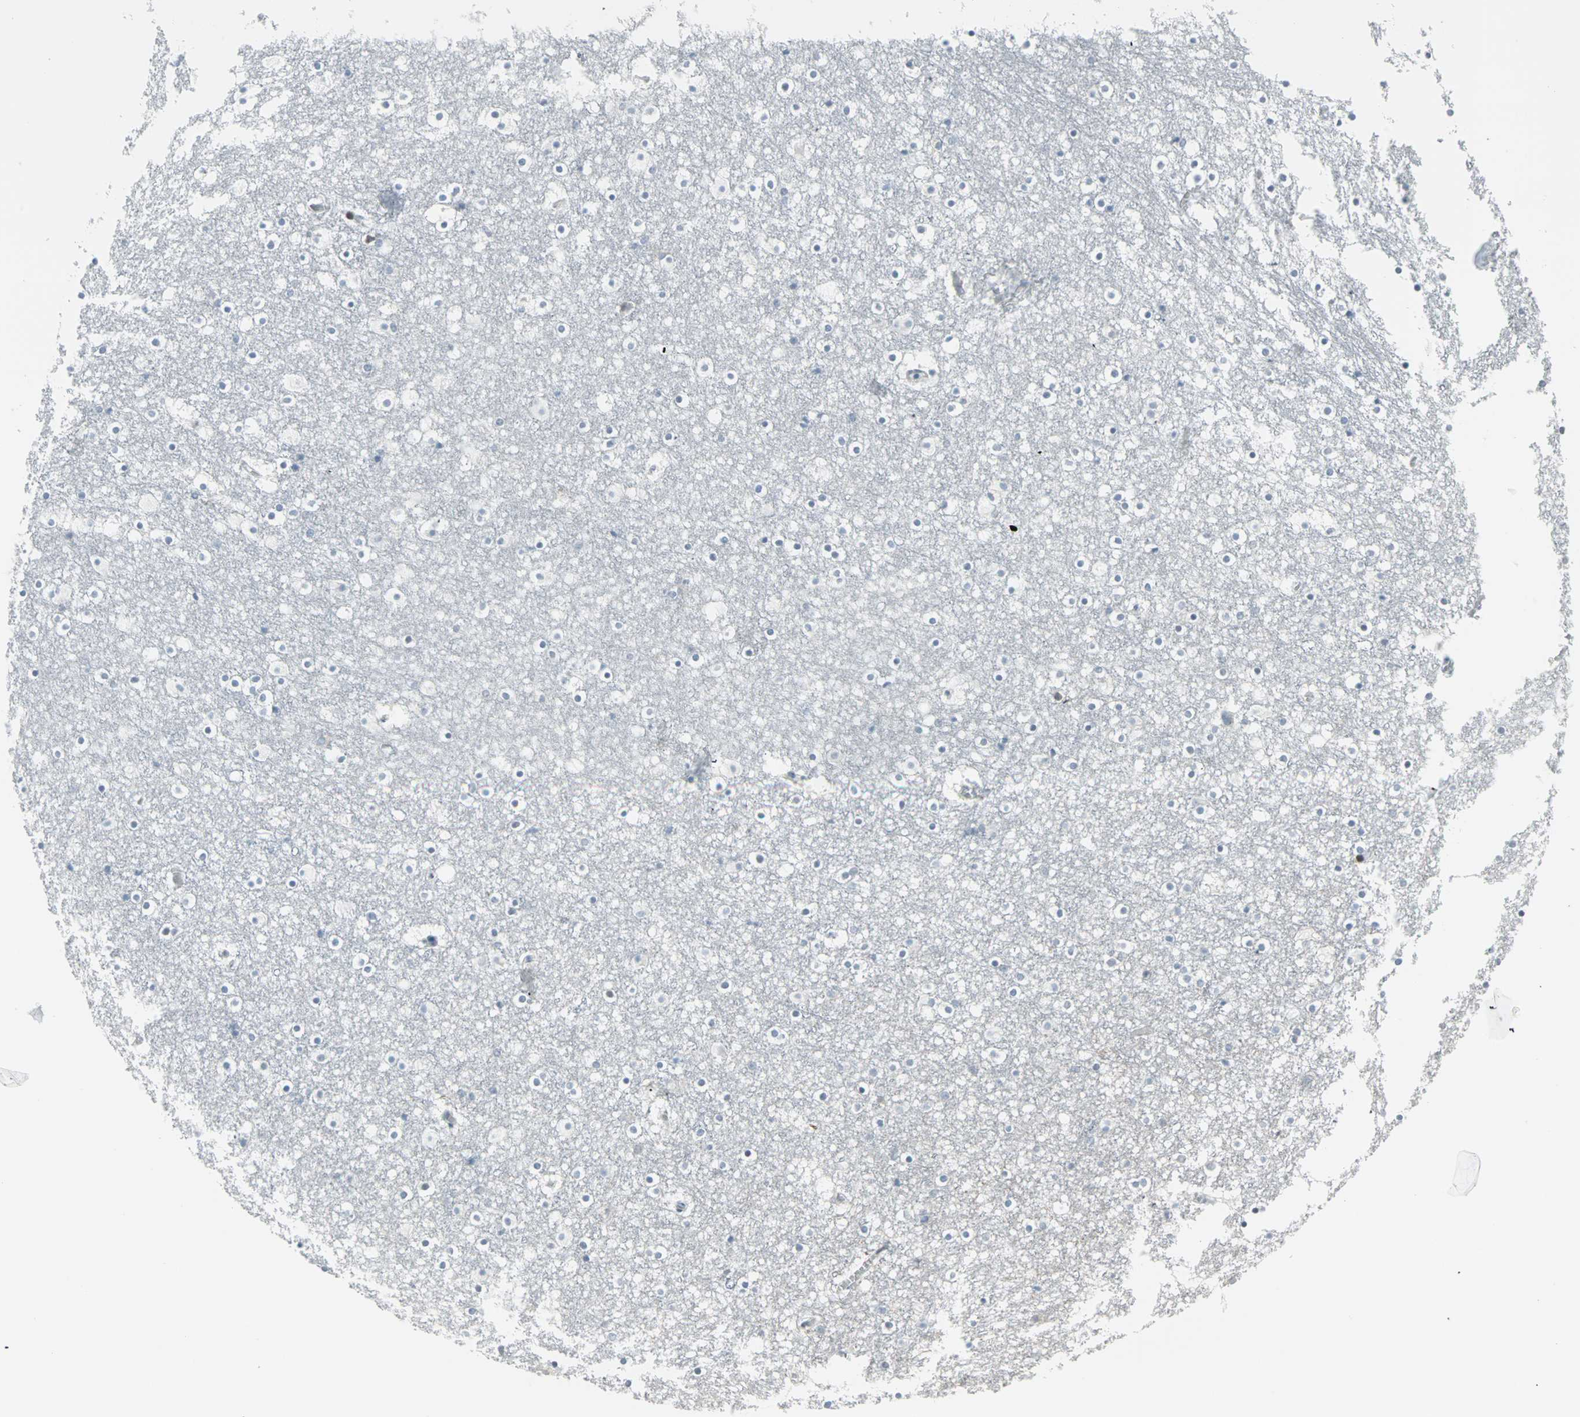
{"staining": {"intensity": "negative", "quantity": "none", "location": "none"}, "tissue": "caudate", "cell_type": "Glial cells", "image_type": "normal", "snomed": [{"axis": "morphology", "description": "Normal tissue, NOS"}, {"axis": "topography", "description": "Lateral ventricle wall"}], "caption": "DAB immunohistochemical staining of unremarkable human caudate exhibits no significant staining in glial cells. Brightfield microscopy of IHC stained with DAB (brown) and hematoxylin (blue), captured at high magnification.", "gene": "CBLC", "patient": {"sex": "male", "age": 45}}